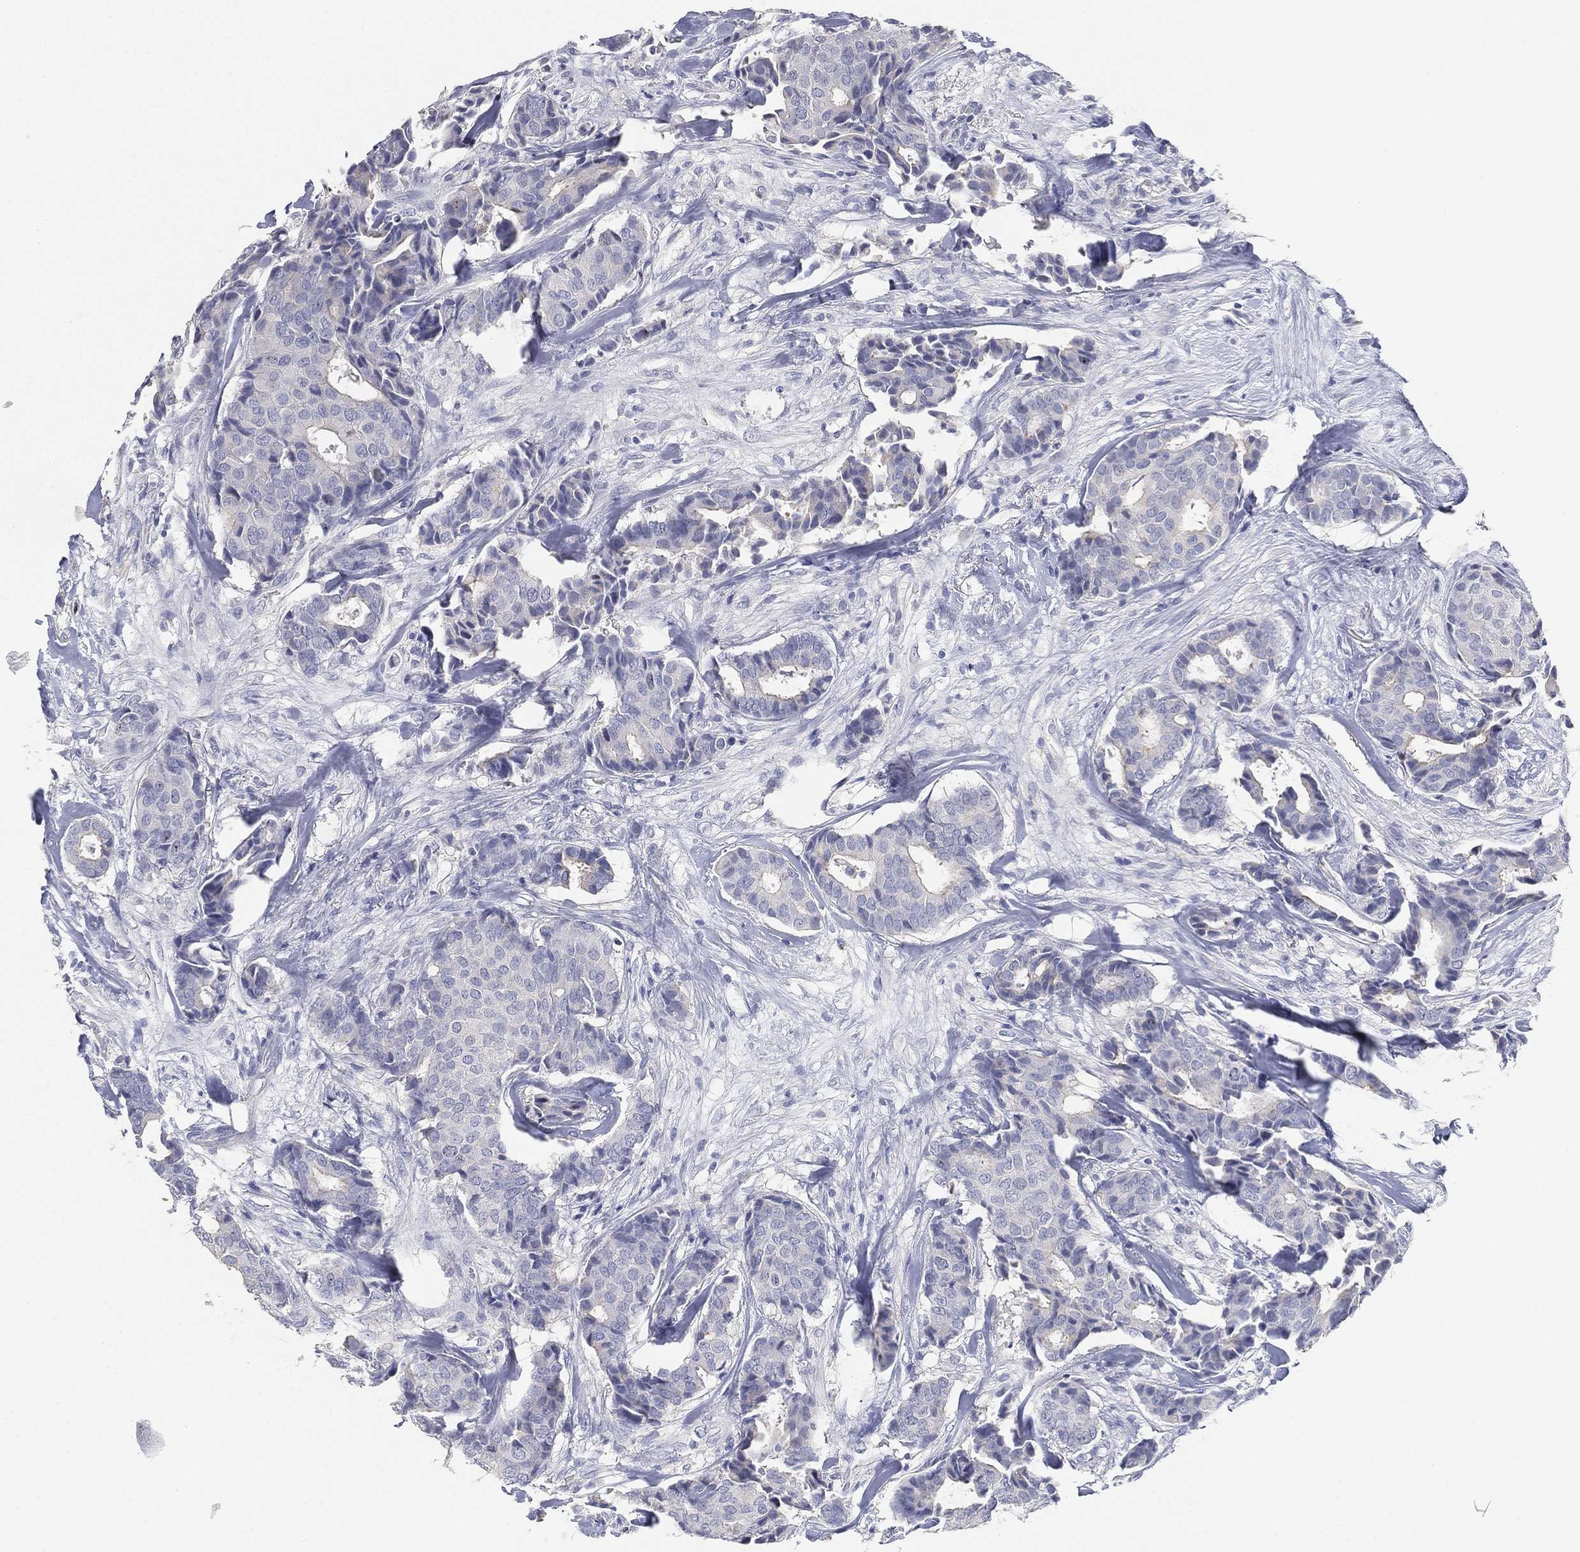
{"staining": {"intensity": "negative", "quantity": "none", "location": "none"}, "tissue": "breast cancer", "cell_type": "Tumor cells", "image_type": "cancer", "snomed": [{"axis": "morphology", "description": "Duct carcinoma"}, {"axis": "topography", "description": "Breast"}], "caption": "Image shows no significant protein staining in tumor cells of breast cancer (invasive ductal carcinoma). The staining is performed using DAB (3,3'-diaminobenzidine) brown chromogen with nuclei counter-stained in using hematoxylin.", "gene": "FAM187B", "patient": {"sex": "female", "age": 75}}